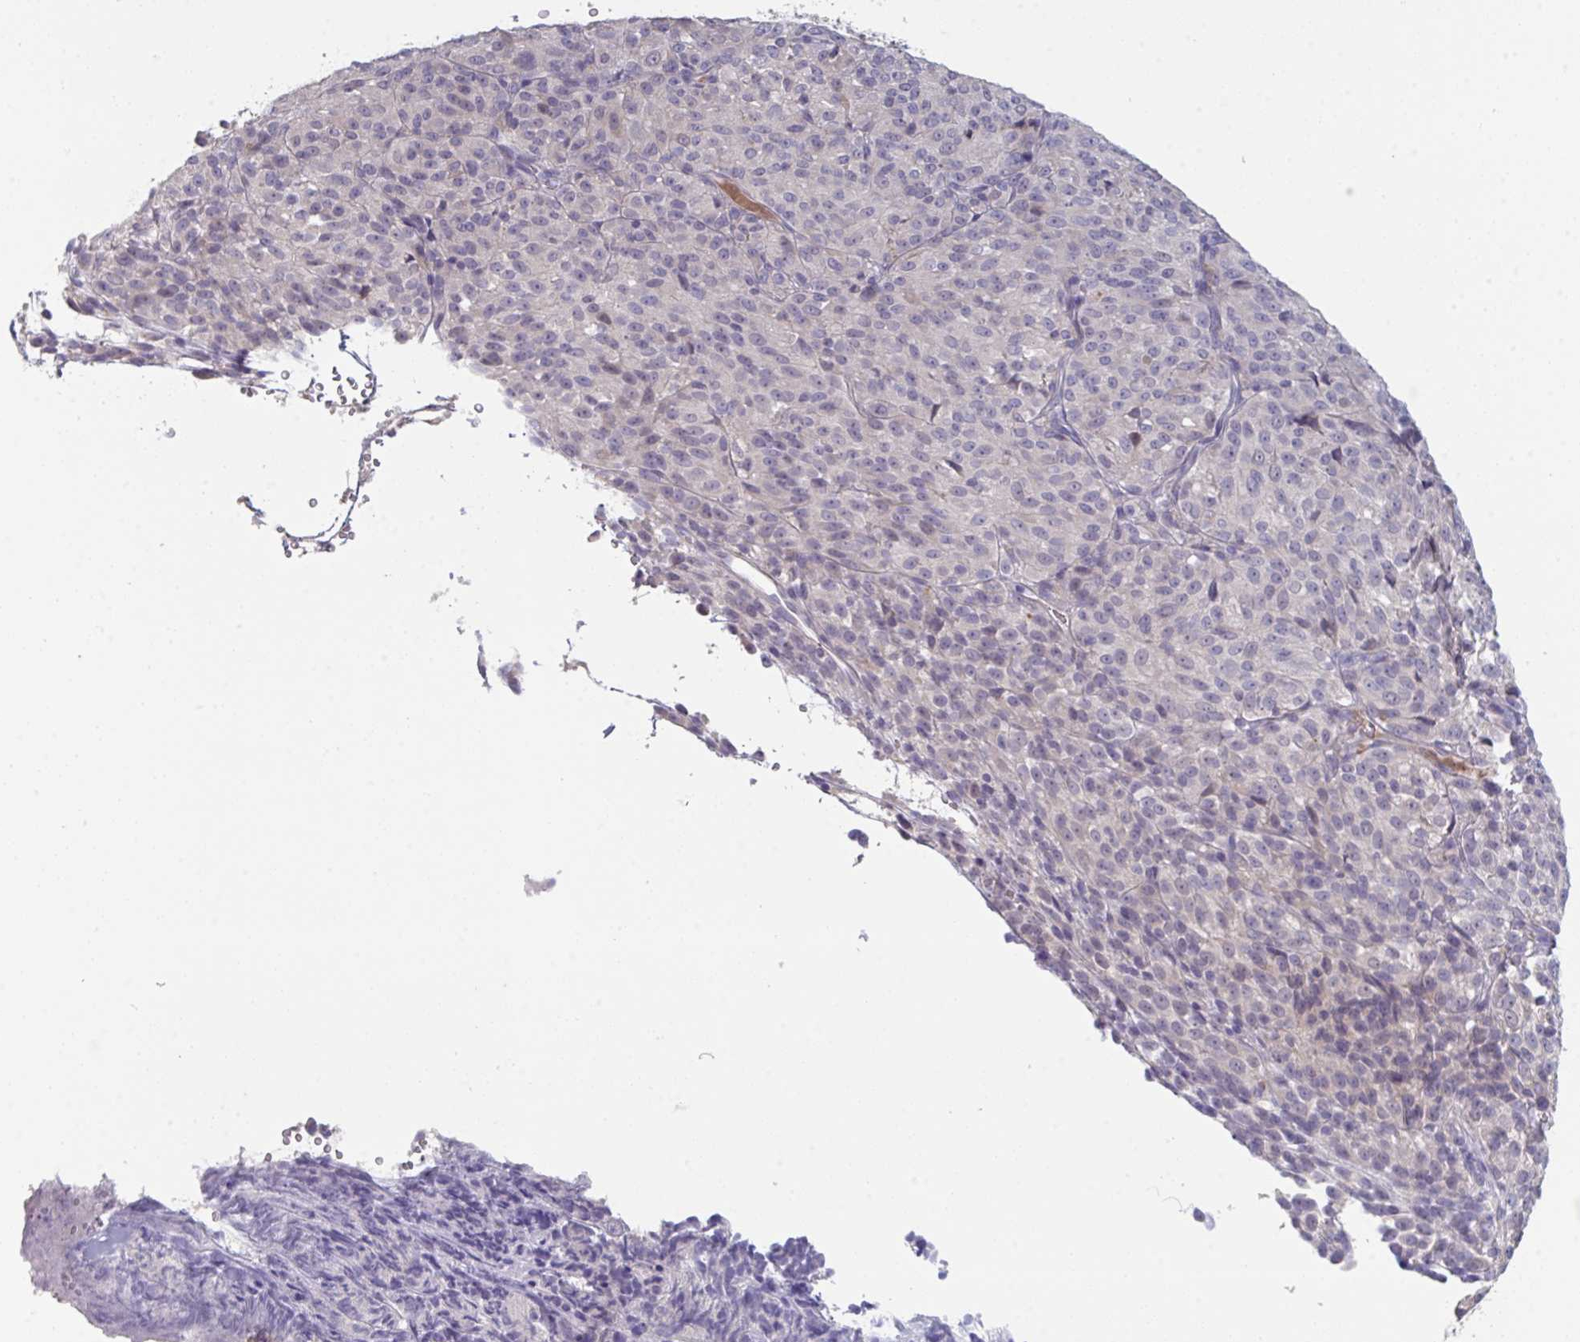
{"staining": {"intensity": "negative", "quantity": "none", "location": "none"}, "tissue": "melanoma", "cell_type": "Tumor cells", "image_type": "cancer", "snomed": [{"axis": "morphology", "description": "Malignant melanoma, Metastatic site"}, {"axis": "topography", "description": "Brain"}], "caption": "A high-resolution micrograph shows IHC staining of malignant melanoma (metastatic site), which reveals no significant positivity in tumor cells.", "gene": "HGFAC", "patient": {"sex": "female", "age": 56}}